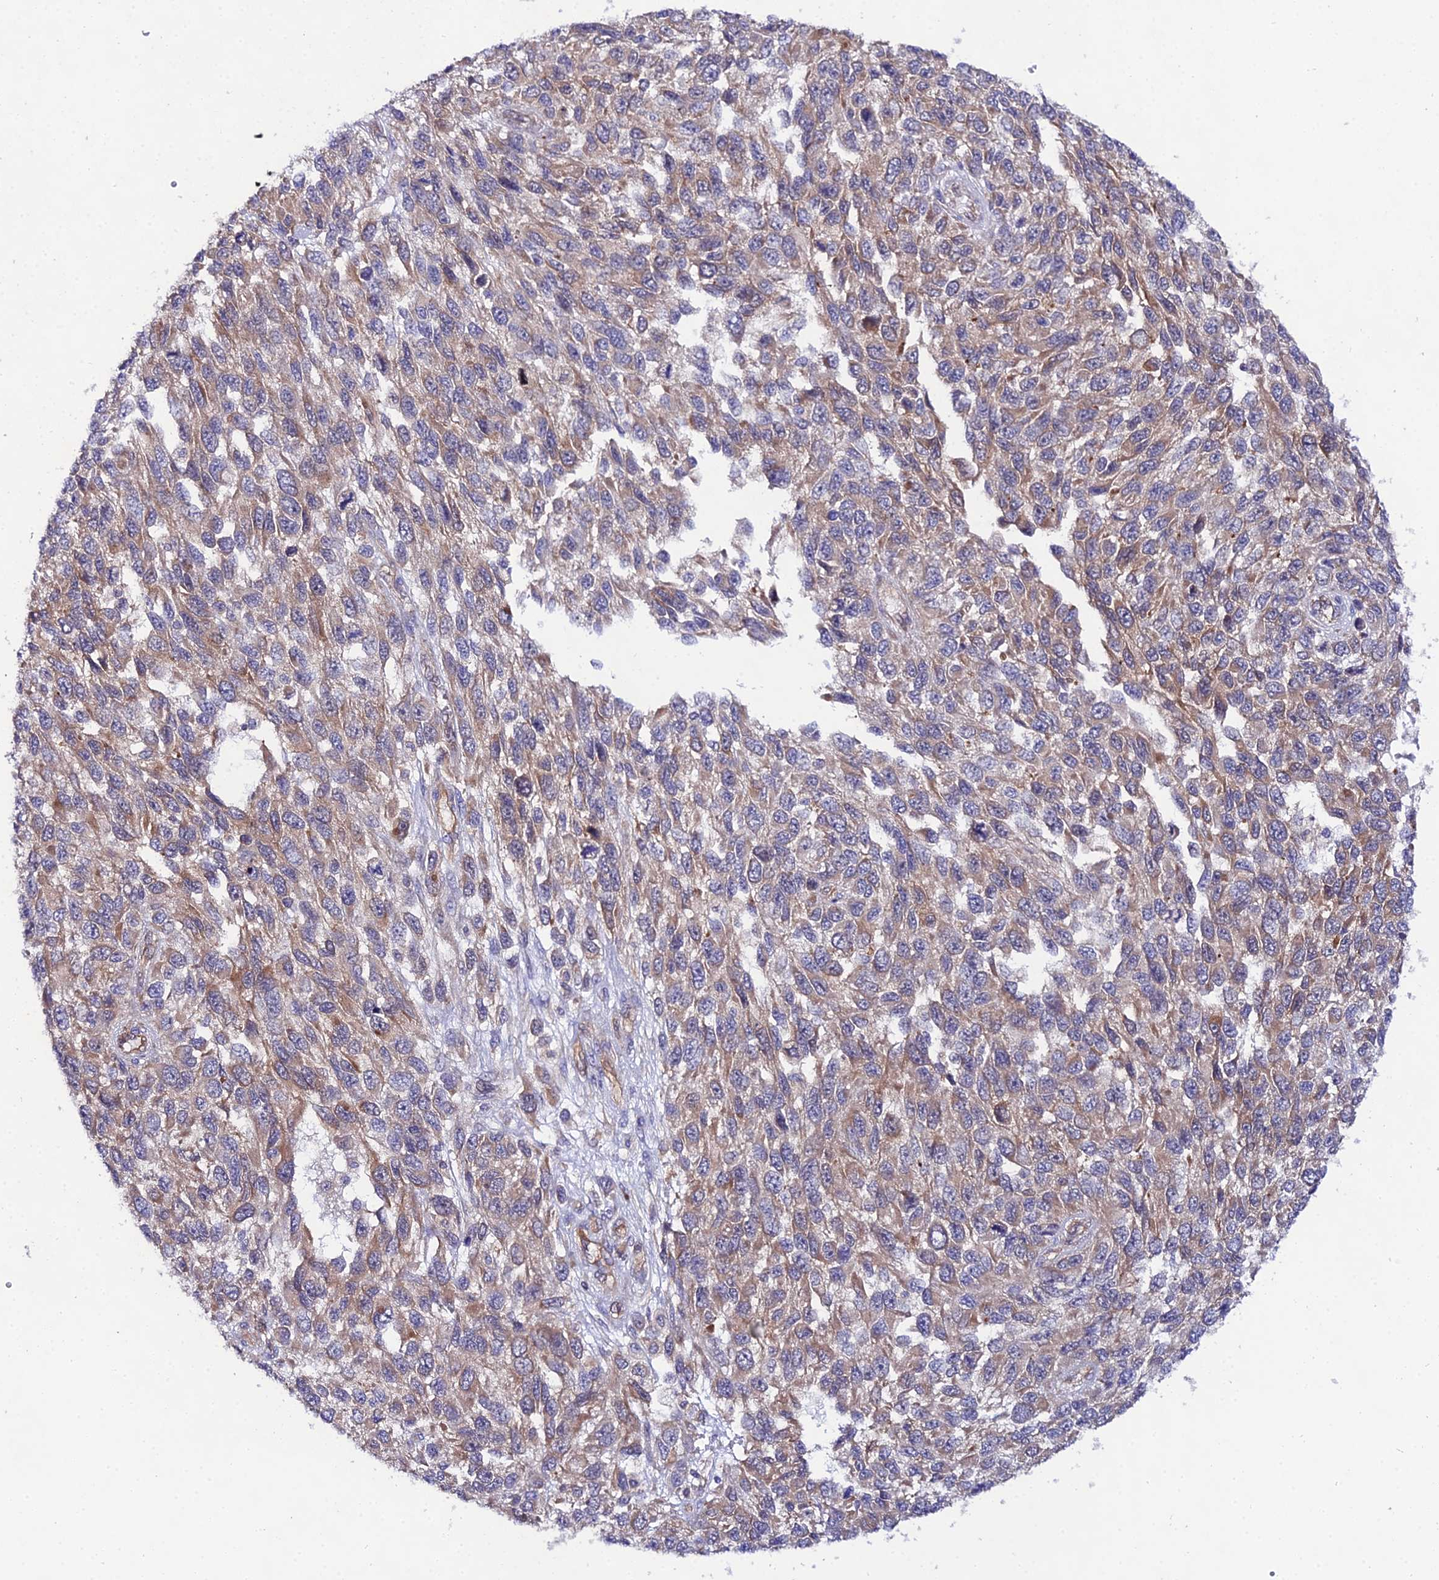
{"staining": {"intensity": "weak", "quantity": ">75%", "location": "cytoplasmic/membranous"}, "tissue": "melanoma", "cell_type": "Tumor cells", "image_type": "cancer", "snomed": [{"axis": "morphology", "description": "Malignant melanoma, NOS"}, {"axis": "topography", "description": "Skin"}], "caption": "Immunohistochemical staining of human melanoma reveals low levels of weak cytoplasmic/membranous protein expression in approximately >75% of tumor cells.", "gene": "PPP2R2C", "patient": {"sex": "female", "age": 96}}